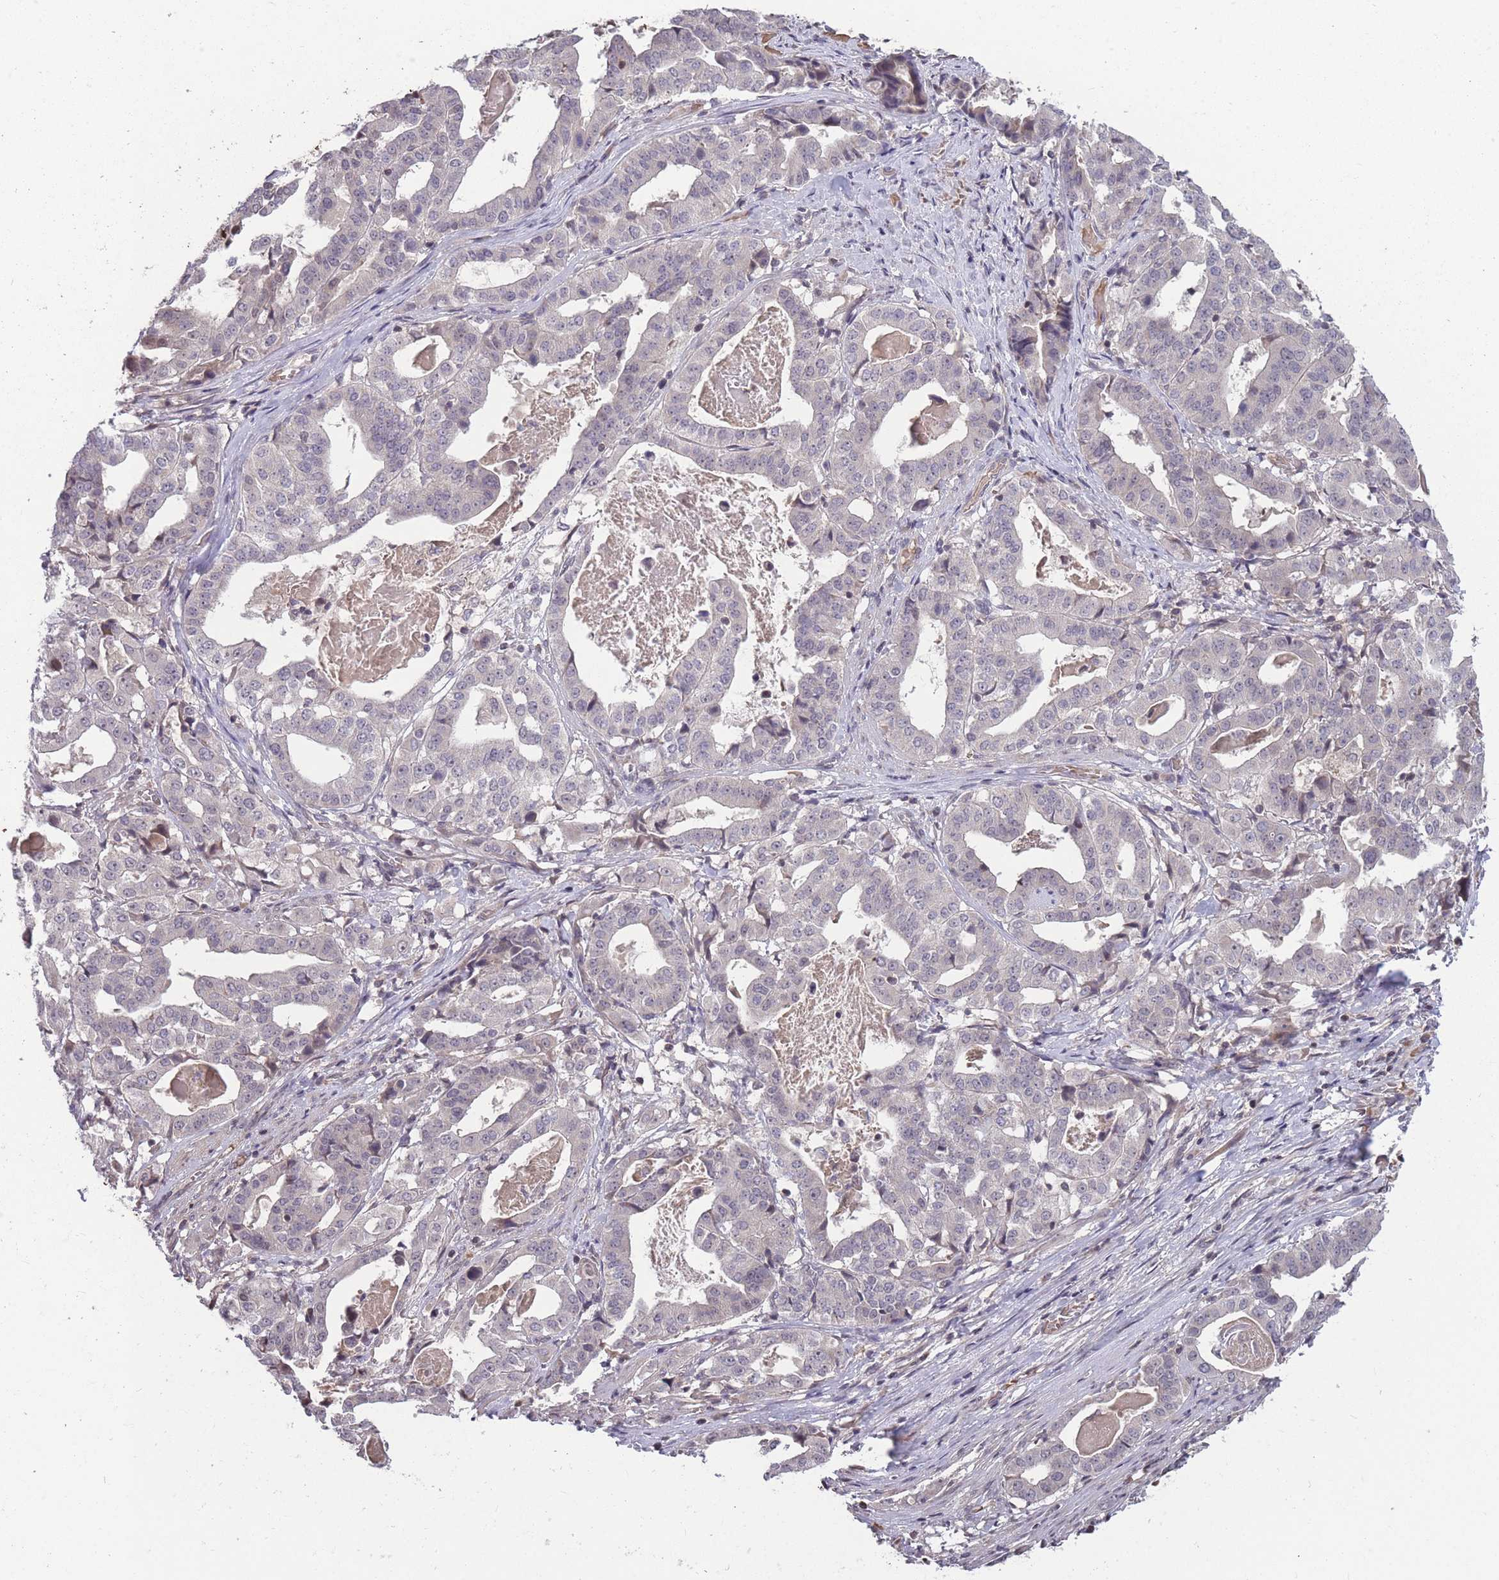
{"staining": {"intensity": "negative", "quantity": "none", "location": "none"}, "tissue": "stomach cancer", "cell_type": "Tumor cells", "image_type": "cancer", "snomed": [{"axis": "morphology", "description": "Adenocarcinoma, NOS"}, {"axis": "topography", "description": "Stomach"}], "caption": "An immunohistochemistry (IHC) micrograph of stomach cancer is shown. There is no staining in tumor cells of stomach cancer.", "gene": "GGT5", "patient": {"sex": "male", "age": 48}}